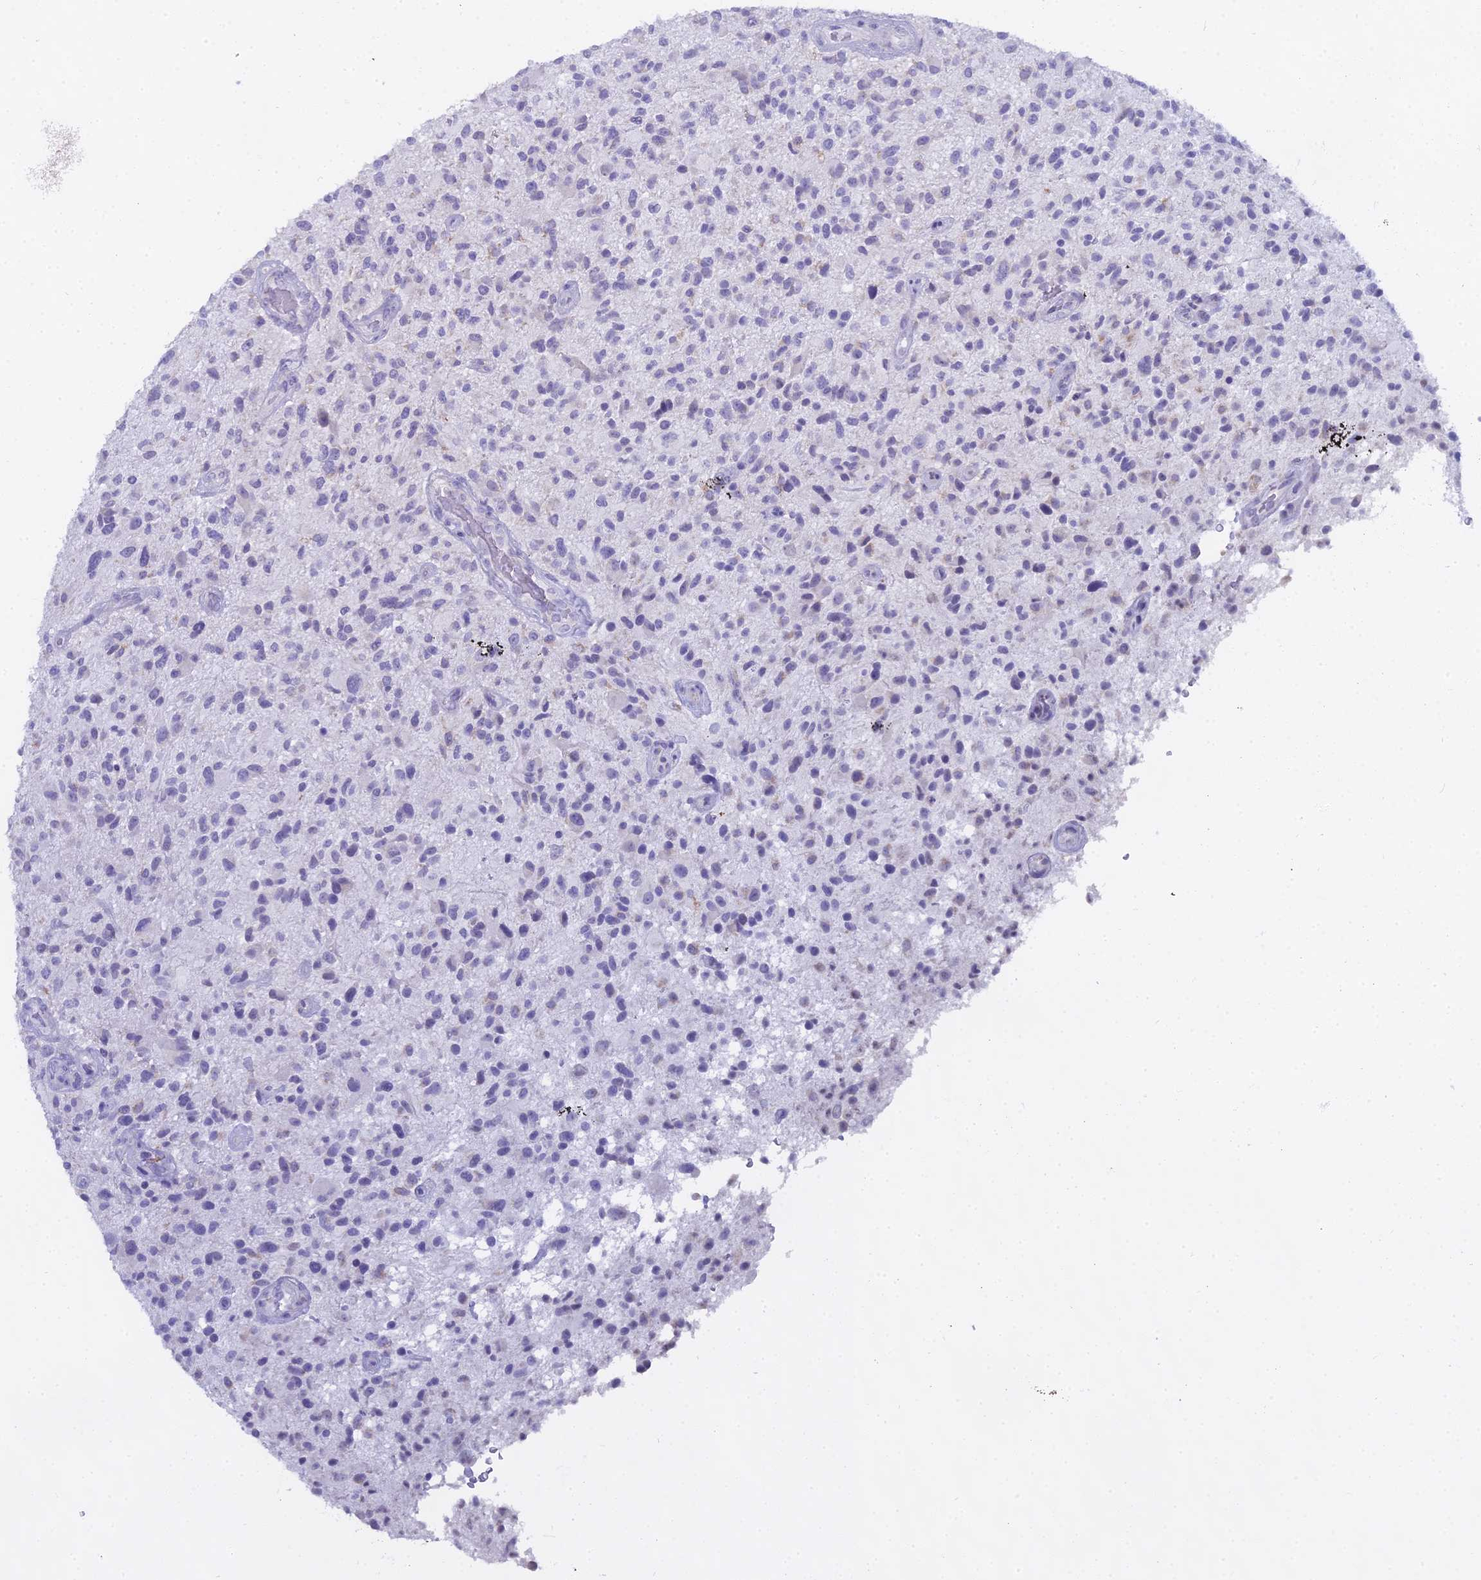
{"staining": {"intensity": "negative", "quantity": "none", "location": "none"}, "tissue": "glioma", "cell_type": "Tumor cells", "image_type": "cancer", "snomed": [{"axis": "morphology", "description": "Glioma, malignant, High grade"}, {"axis": "topography", "description": "Brain"}], "caption": "A histopathology image of glioma stained for a protein reveals no brown staining in tumor cells.", "gene": "CGB2", "patient": {"sex": "male", "age": 47}}